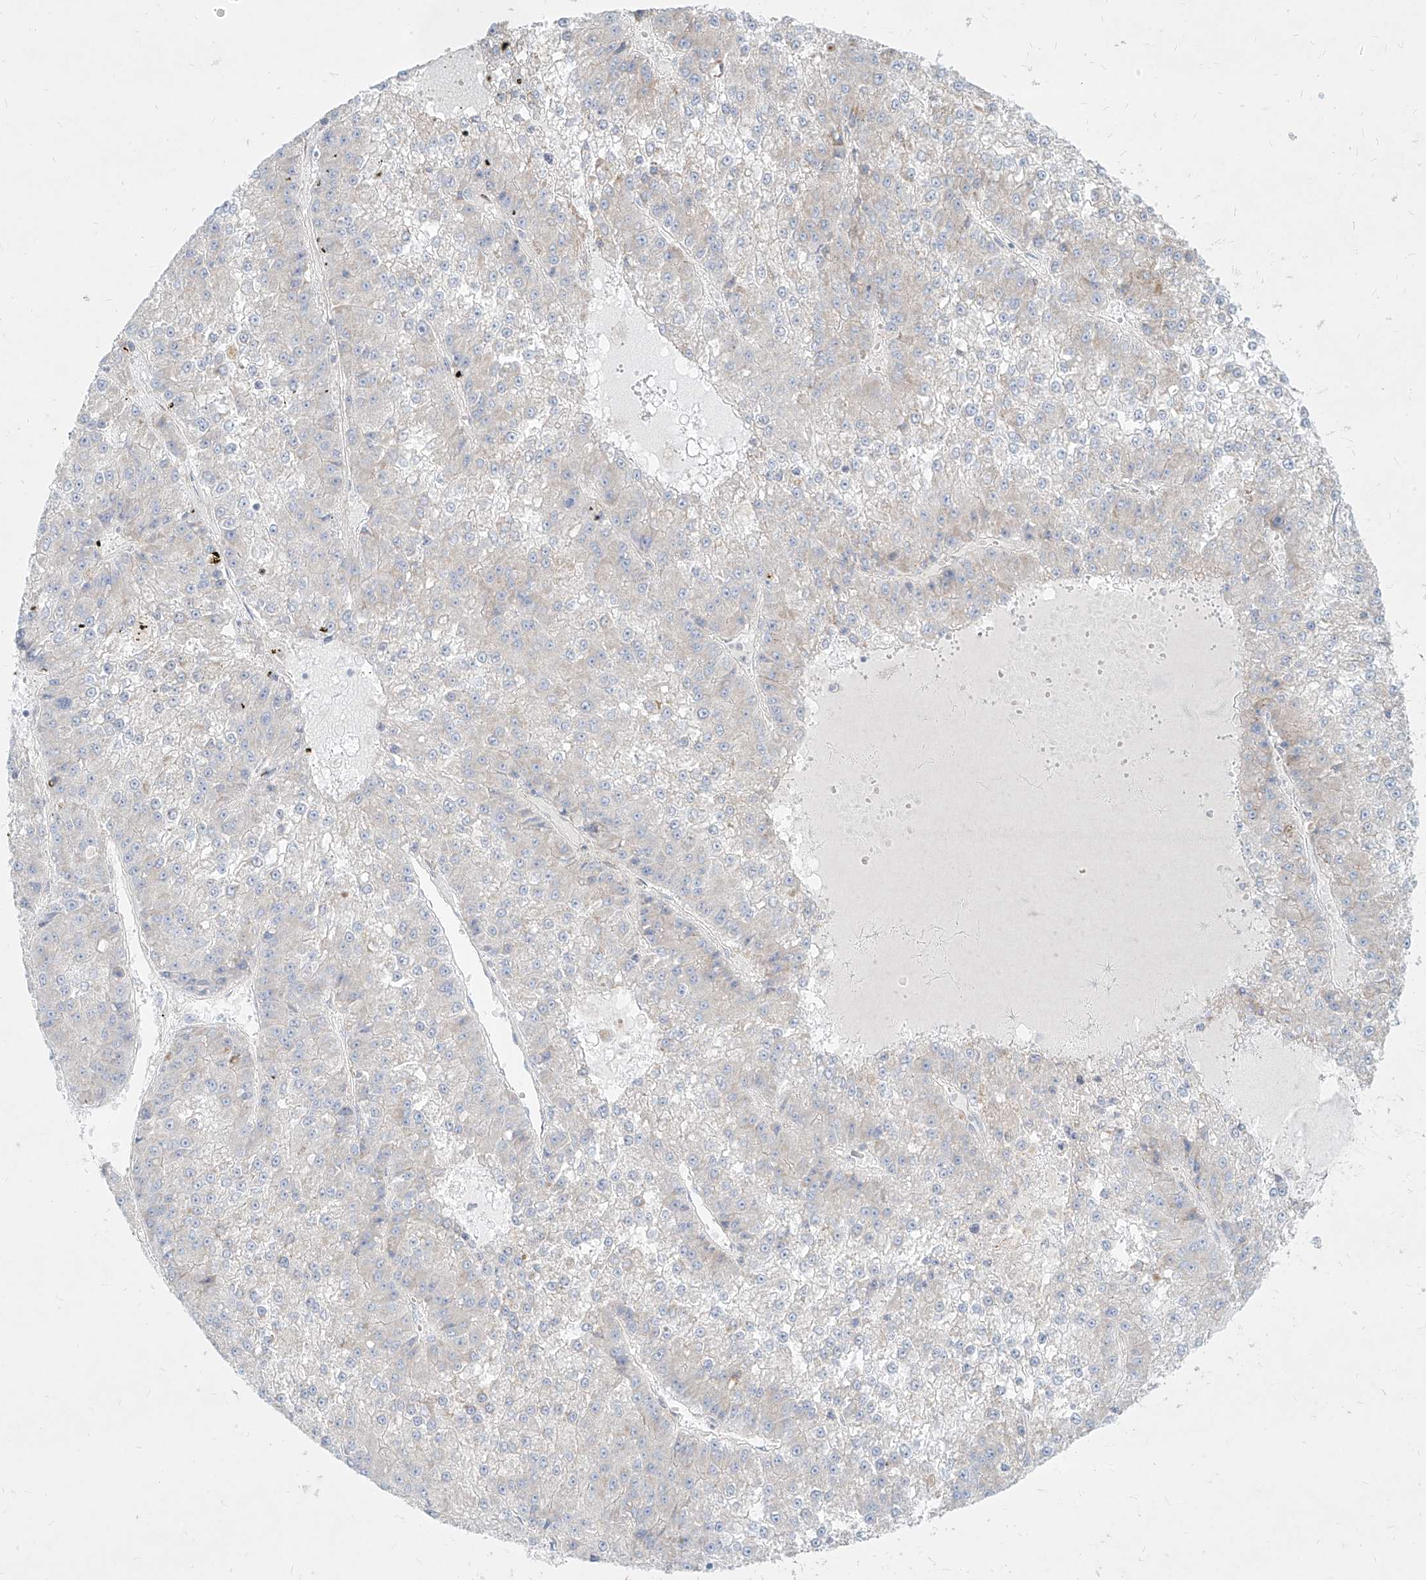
{"staining": {"intensity": "negative", "quantity": "none", "location": "none"}, "tissue": "liver cancer", "cell_type": "Tumor cells", "image_type": "cancer", "snomed": [{"axis": "morphology", "description": "Carcinoma, Hepatocellular, NOS"}, {"axis": "topography", "description": "Liver"}], "caption": "Tumor cells are negative for brown protein staining in hepatocellular carcinoma (liver).", "gene": "MTX2", "patient": {"sex": "female", "age": 73}}